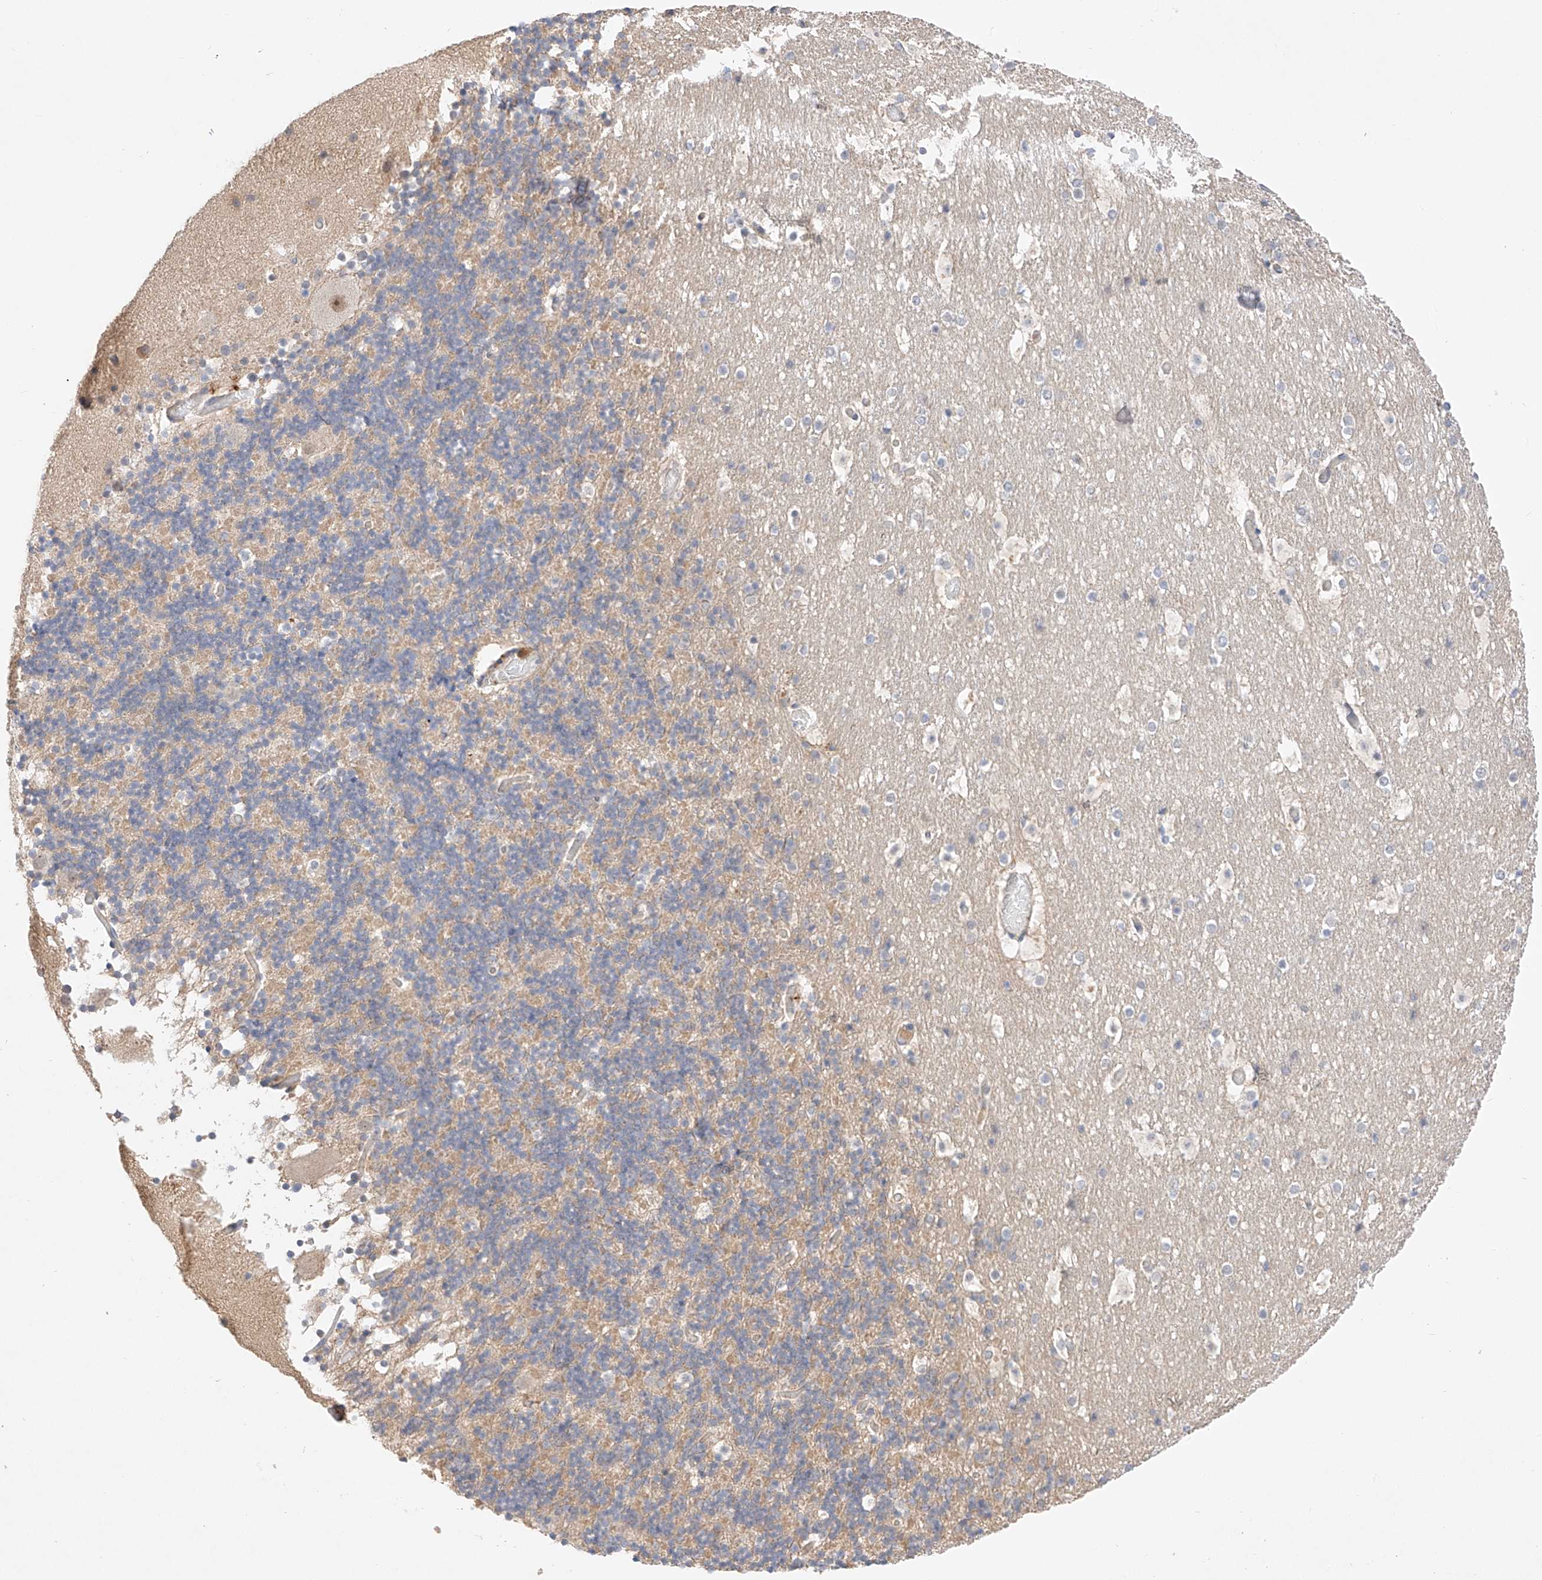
{"staining": {"intensity": "negative", "quantity": "none", "location": "none"}, "tissue": "cerebellum", "cell_type": "Cells in granular layer", "image_type": "normal", "snomed": [{"axis": "morphology", "description": "Normal tissue, NOS"}, {"axis": "topography", "description": "Cerebellum"}], "caption": "Cerebellum was stained to show a protein in brown. There is no significant staining in cells in granular layer. (DAB (3,3'-diaminobenzidine) immunohistochemistry (IHC) visualized using brightfield microscopy, high magnification).", "gene": "IL22RA2", "patient": {"sex": "male", "age": 57}}